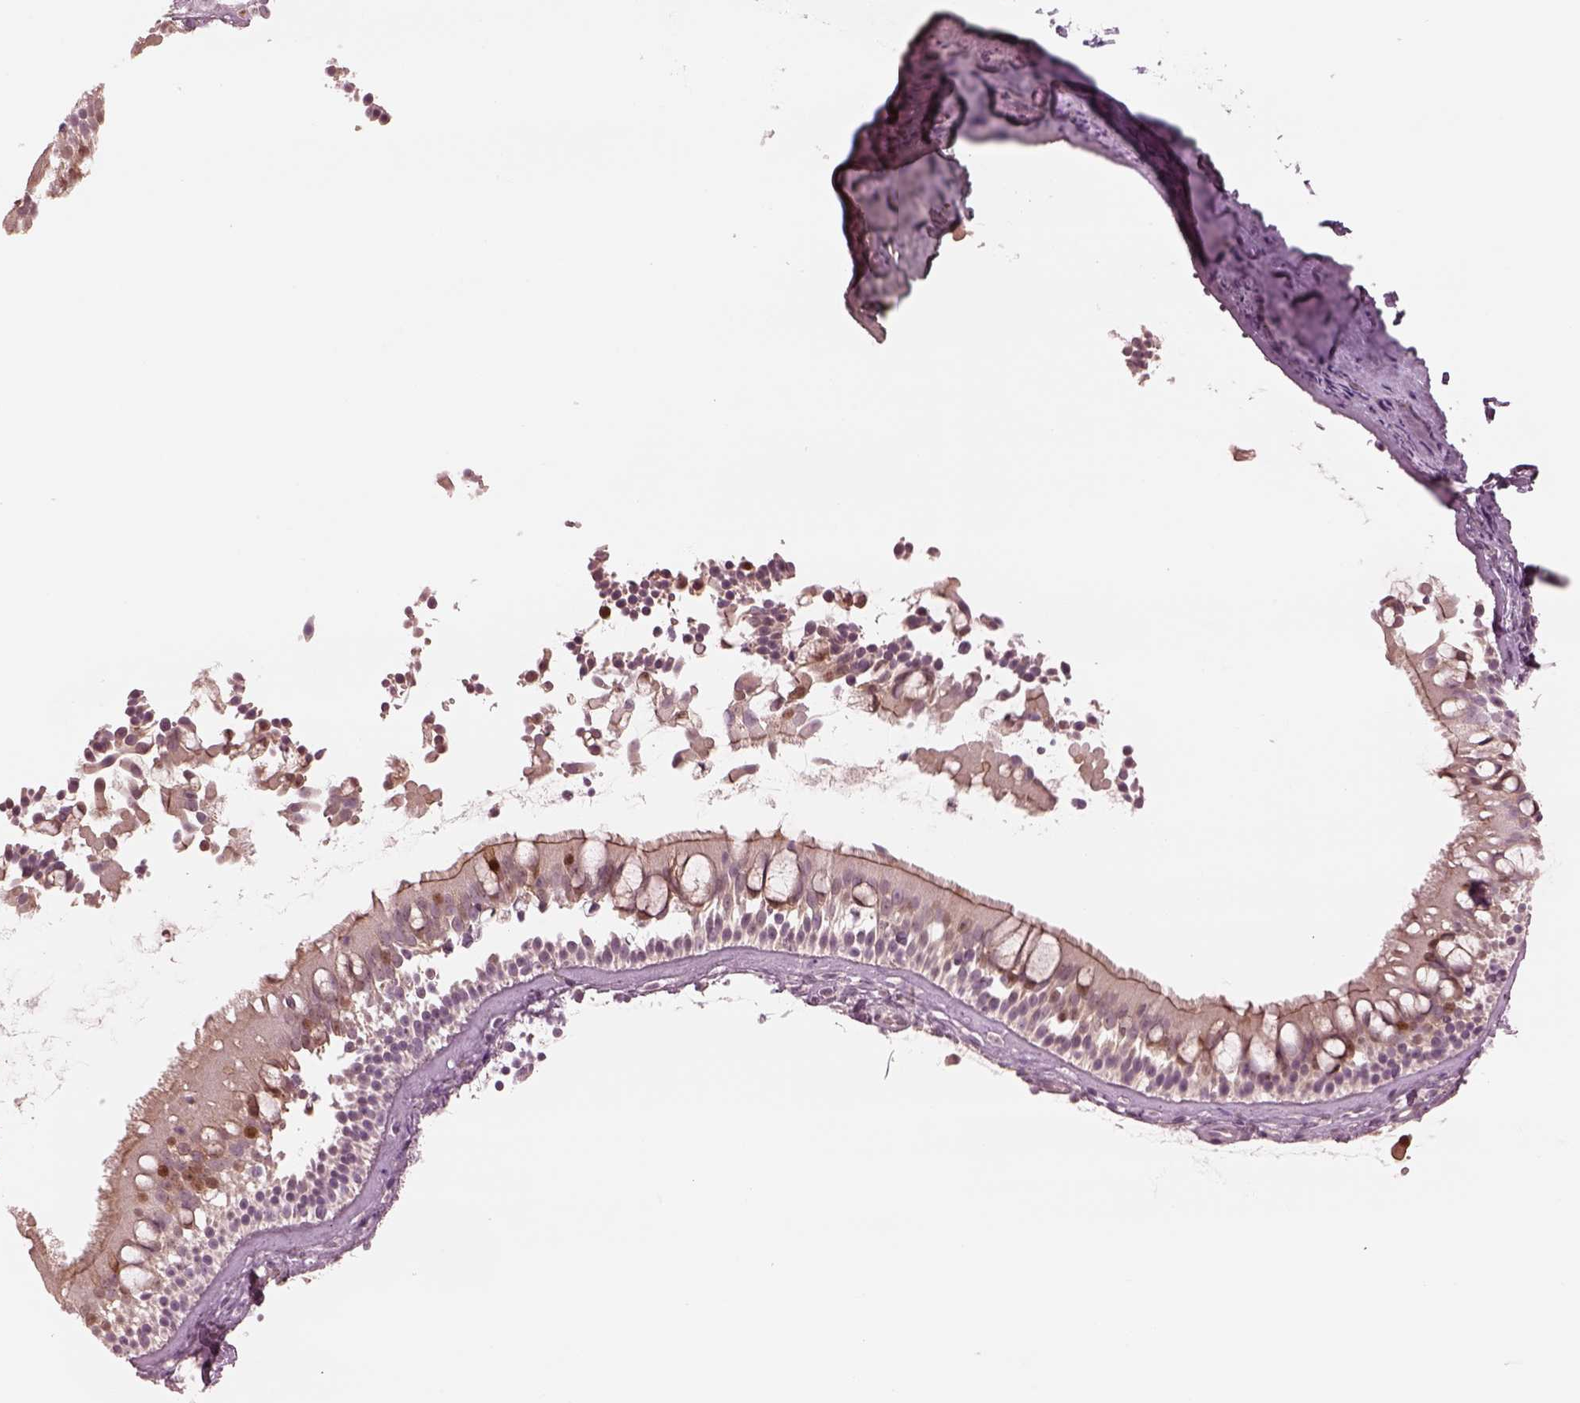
{"staining": {"intensity": "moderate", "quantity": "25%-75%", "location": "cytoplasmic/membranous,nuclear"}, "tissue": "nasopharynx", "cell_type": "Respiratory epithelial cells", "image_type": "normal", "snomed": [{"axis": "morphology", "description": "Normal tissue, NOS"}, {"axis": "topography", "description": "Nasopharynx"}], "caption": "This image exhibits IHC staining of unremarkable nasopharynx, with medium moderate cytoplasmic/membranous,nuclear positivity in about 25%-75% of respiratory epithelial cells.", "gene": "SDCBP2", "patient": {"sex": "male", "age": 68}}